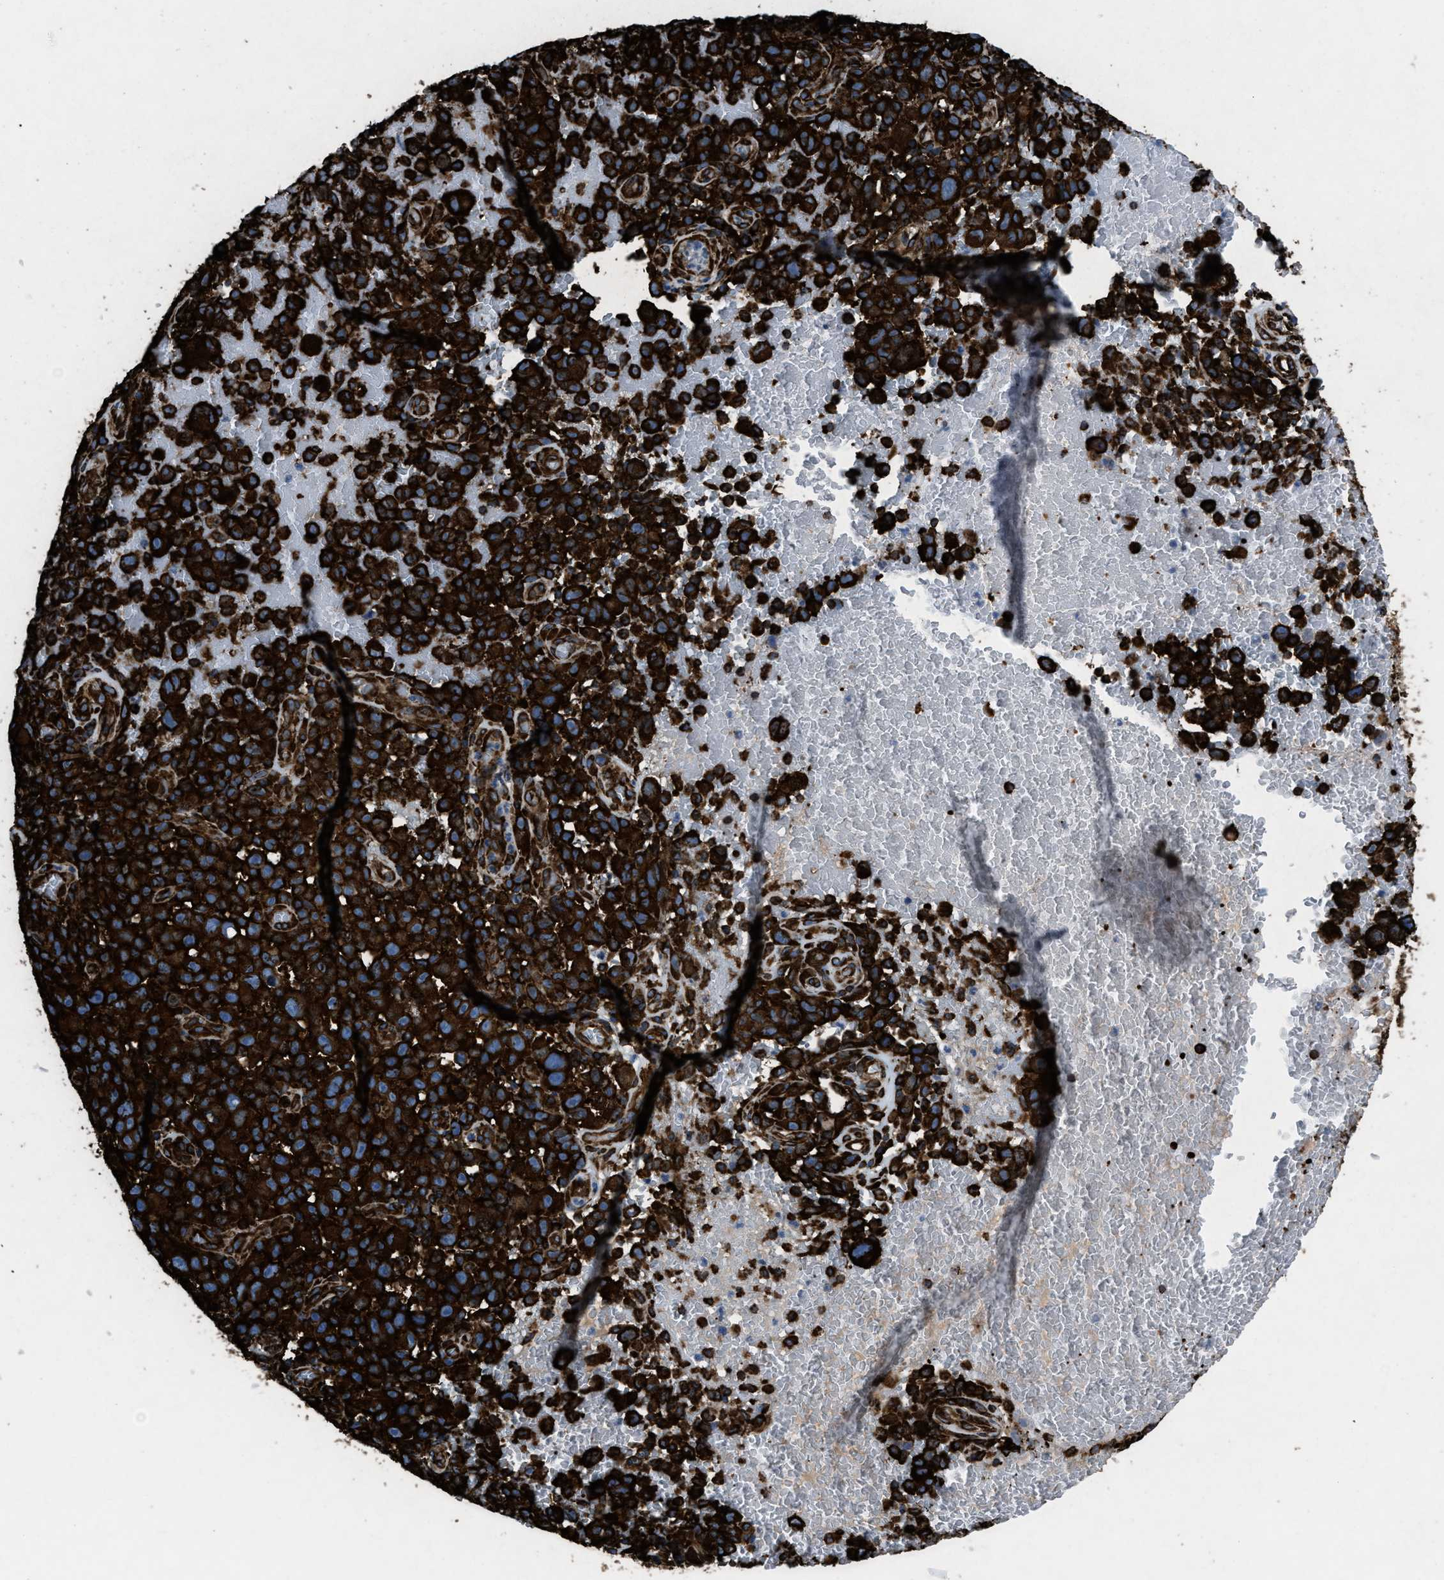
{"staining": {"intensity": "strong", "quantity": ">75%", "location": "cytoplasmic/membranous"}, "tissue": "melanoma", "cell_type": "Tumor cells", "image_type": "cancer", "snomed": [{"axis": "morphology", "description": "Malignant melanoma, NOS"}, {"axis": "topography", "description": "Skin"}], "caption": "Protein staining of malignant melanoma tissue reveals strong cytoplasmic/membranous positivity in about >75% of tumor cells.", "gene": "CAPRIN1", "patient": {"sex": "female", "age": 82}}